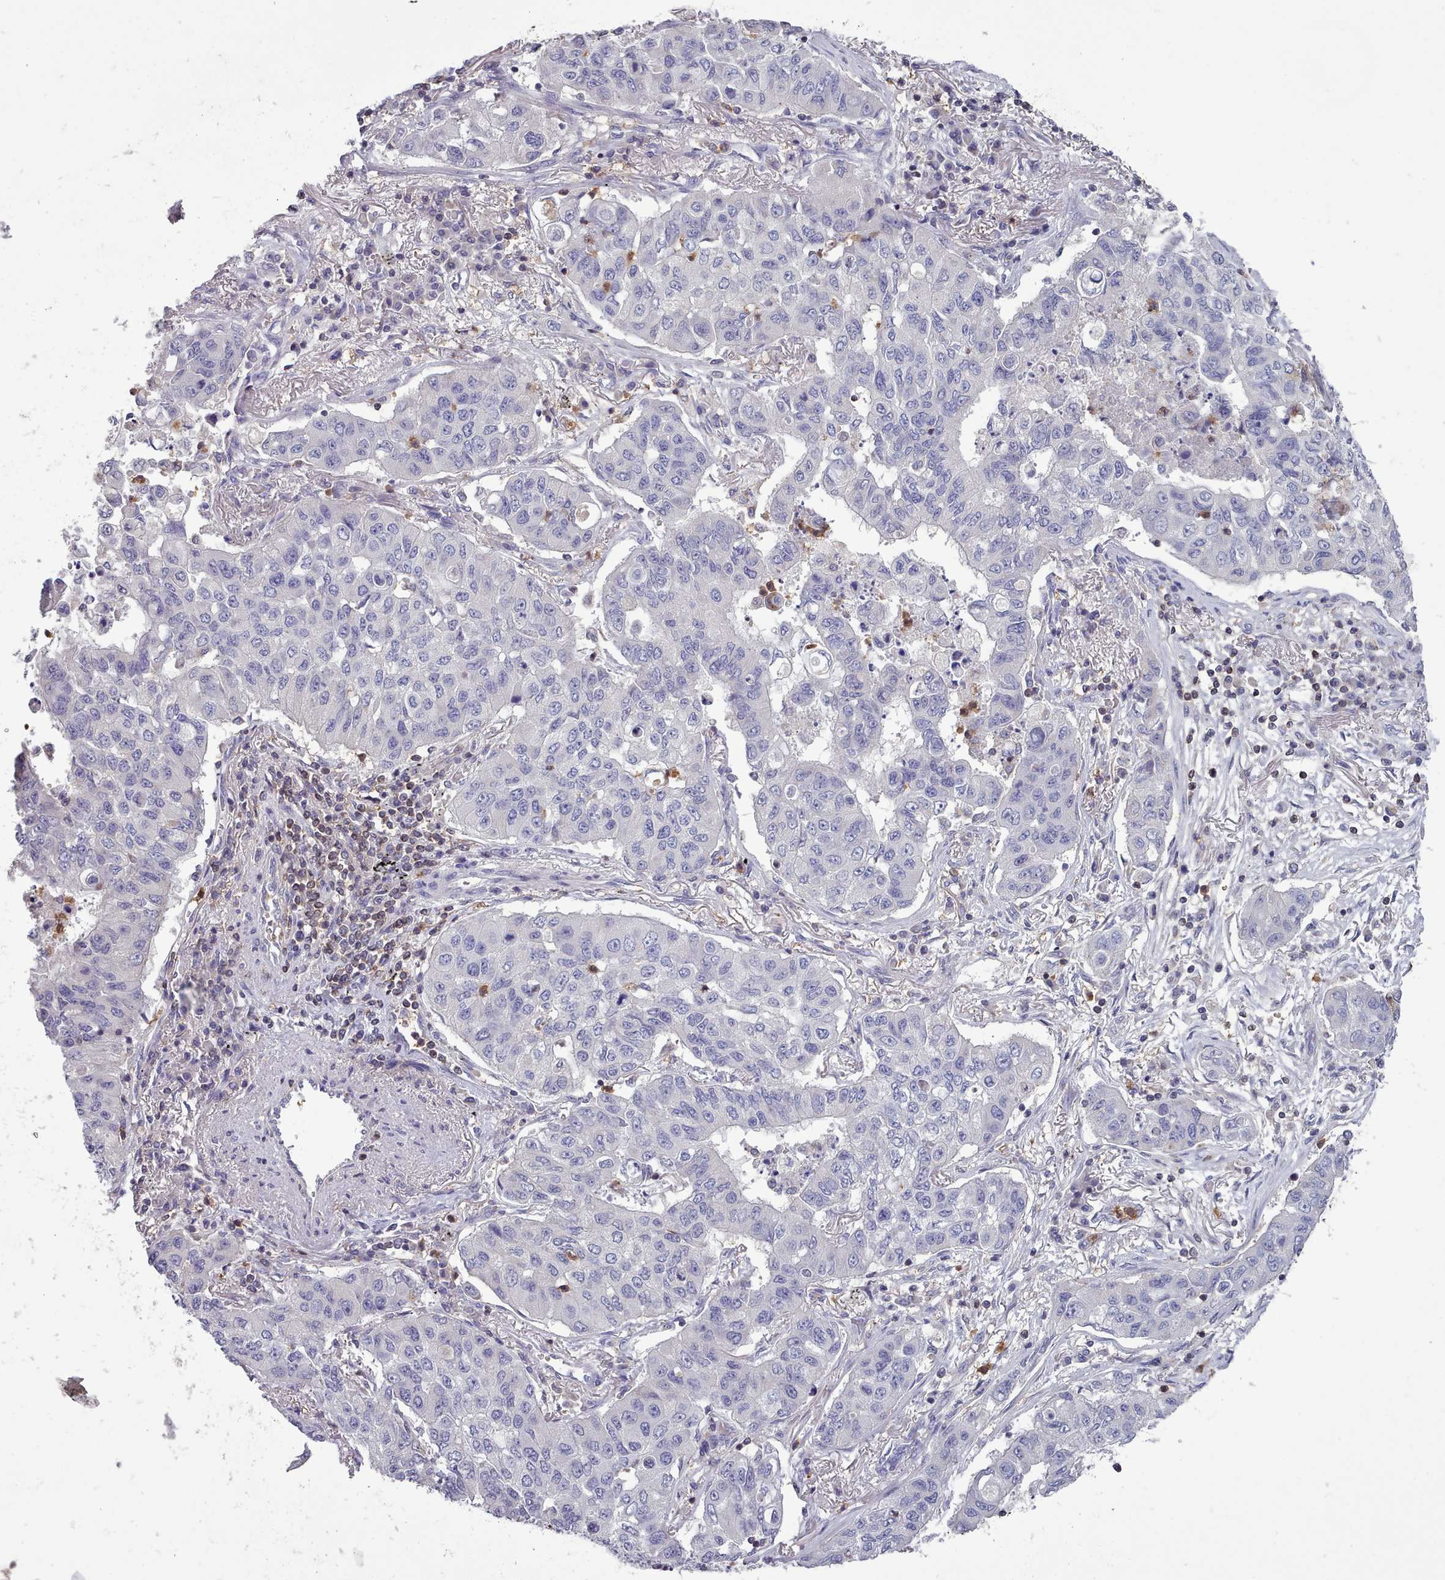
{"staining": {"intensity": "negative", "quantity": "none", "location": "none"}, "tissue": "lung cancer", "cell_type": "Tumor cells", "image_type": "cancer", "snomed": [{"axis": "morphology", "description": "Squamous cell carcinoma, NOS"}, {"axis": "topography", "description": "Lung"}], "caption": "Immunohistochemistry (IHC) photomicrograph of neoplastic tissue: lung cancer stained with DAB (3,3'-diaminobenzidine) demonstrates no significant protein expression in tumor cells. (DAB immunohistochemistry (IHC) with hematoxylin counter stain).", "gene": "RAC2", "patient": {"sex": "male", "age": 74}}